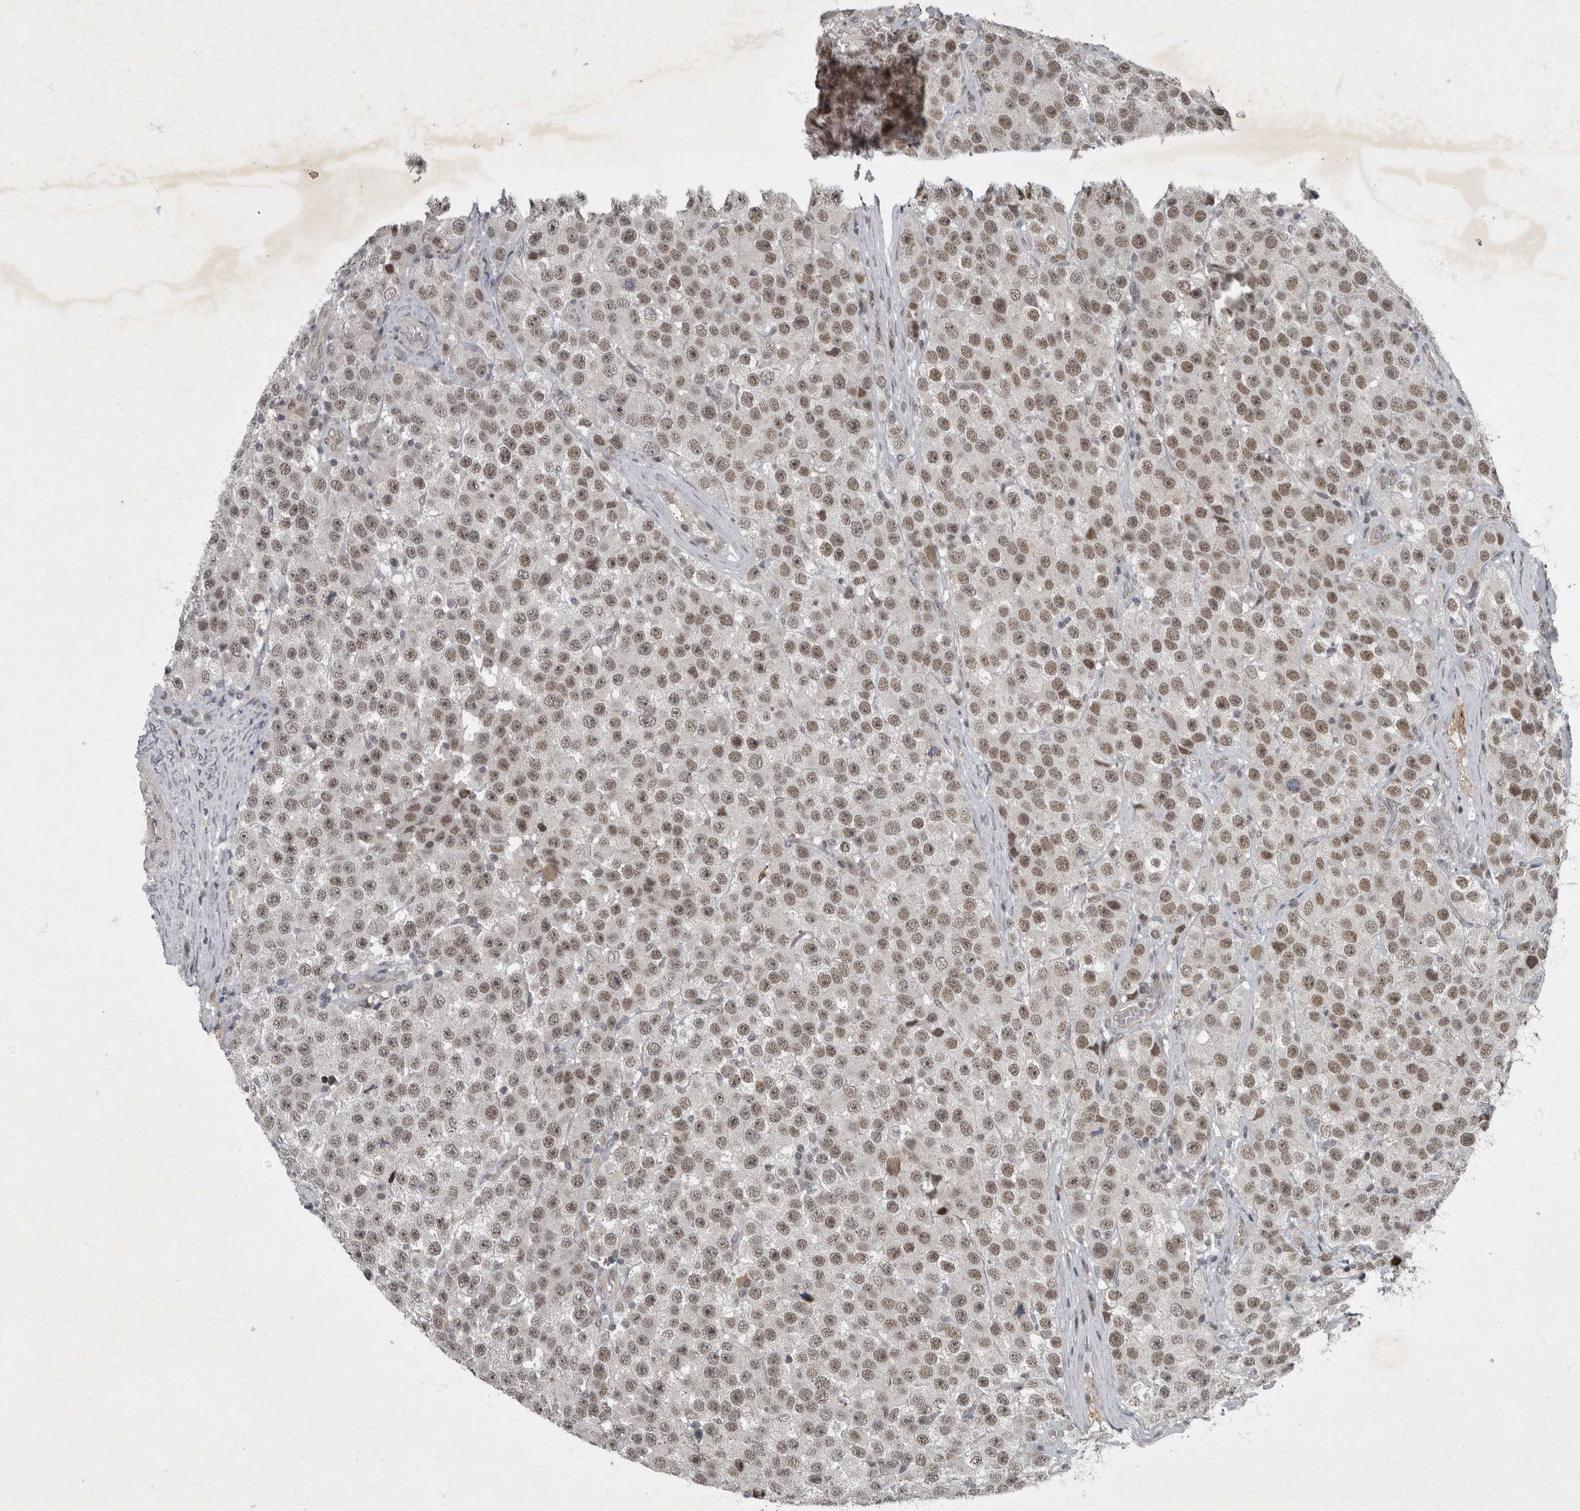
{"staining": {"intensity": "weak", "quantity": ">75%", "location": "nuclear"}, "tissue": "testis cancer", "cell_type": "Tumor cells", "image_type": "cancer", "snomed": [{"axis": "morphology", "description": "Seminoma, NOS"}, {"axis": "morphology", "description": "Carcinoma, Embryonal, NOS"}, {"axis": "topography", "description": "Testis"}], "caption": "A brown stain labels weak nuclear staining of a protein in human seminoma (testis) tumor cells. Using DAB (3,3'-diaminobenzidine) (brown) and hematoxylin (blue) stains, captured at high magnification using brightfield microscopy.", "gene": "WDR33", "patient": {"sex": "male", "age": 28}}